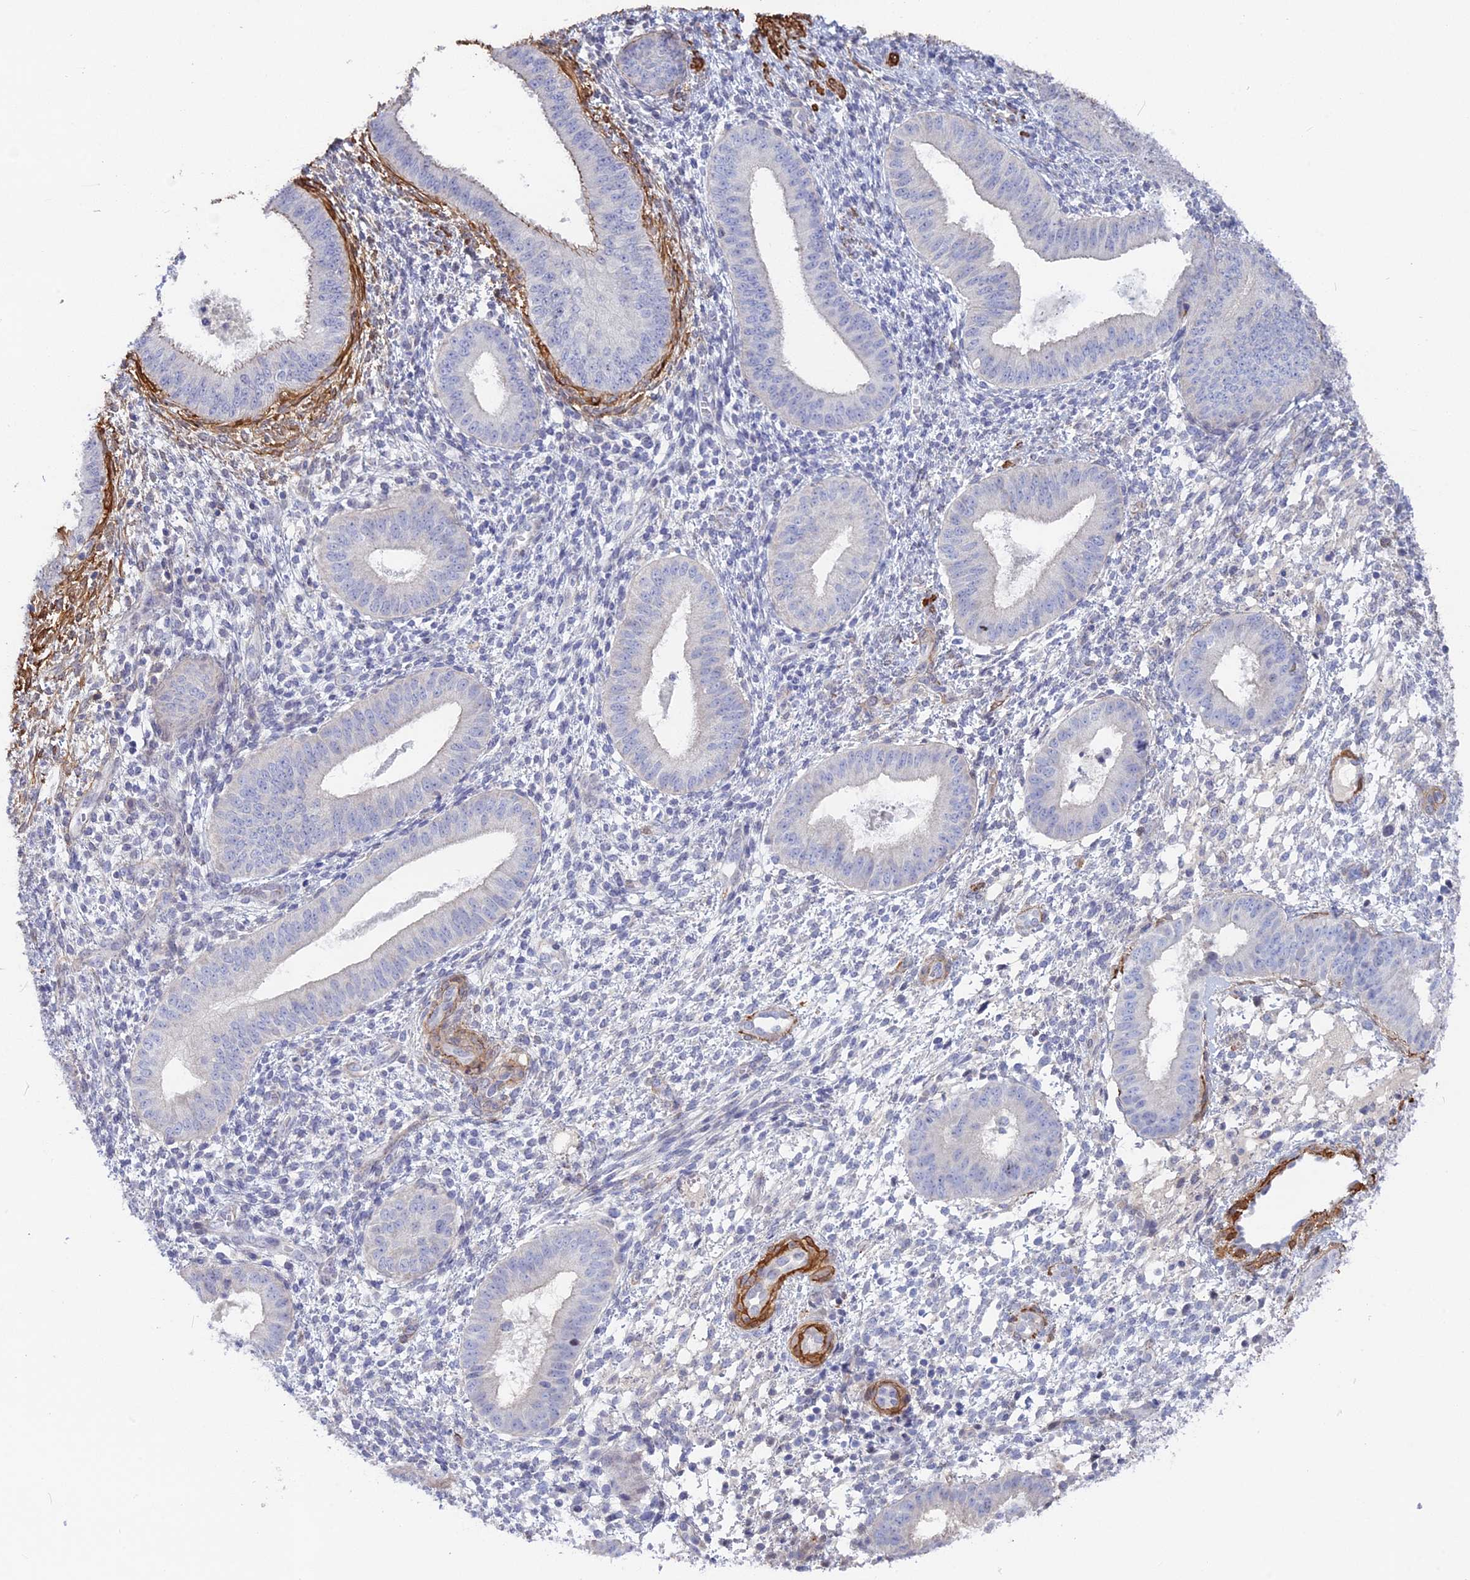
{"staining": {"intensity": "negative", "quantity": "none", "location": "none"}, "tissue": "endometrium", "cell_type": "Cells in endometrial stroma", "image_type": "normal", "snomed": [{"axis": "morphology", "description": "Normal tissue, NOS"}, {"axis": "topography", "description": "Endometrium"}], "caption": "The image displays no staining of cells in endometrial stroma in unremarkable endometrium.", "gene": "CCDC154", "patient": {"sex": "female", "age": 49}}